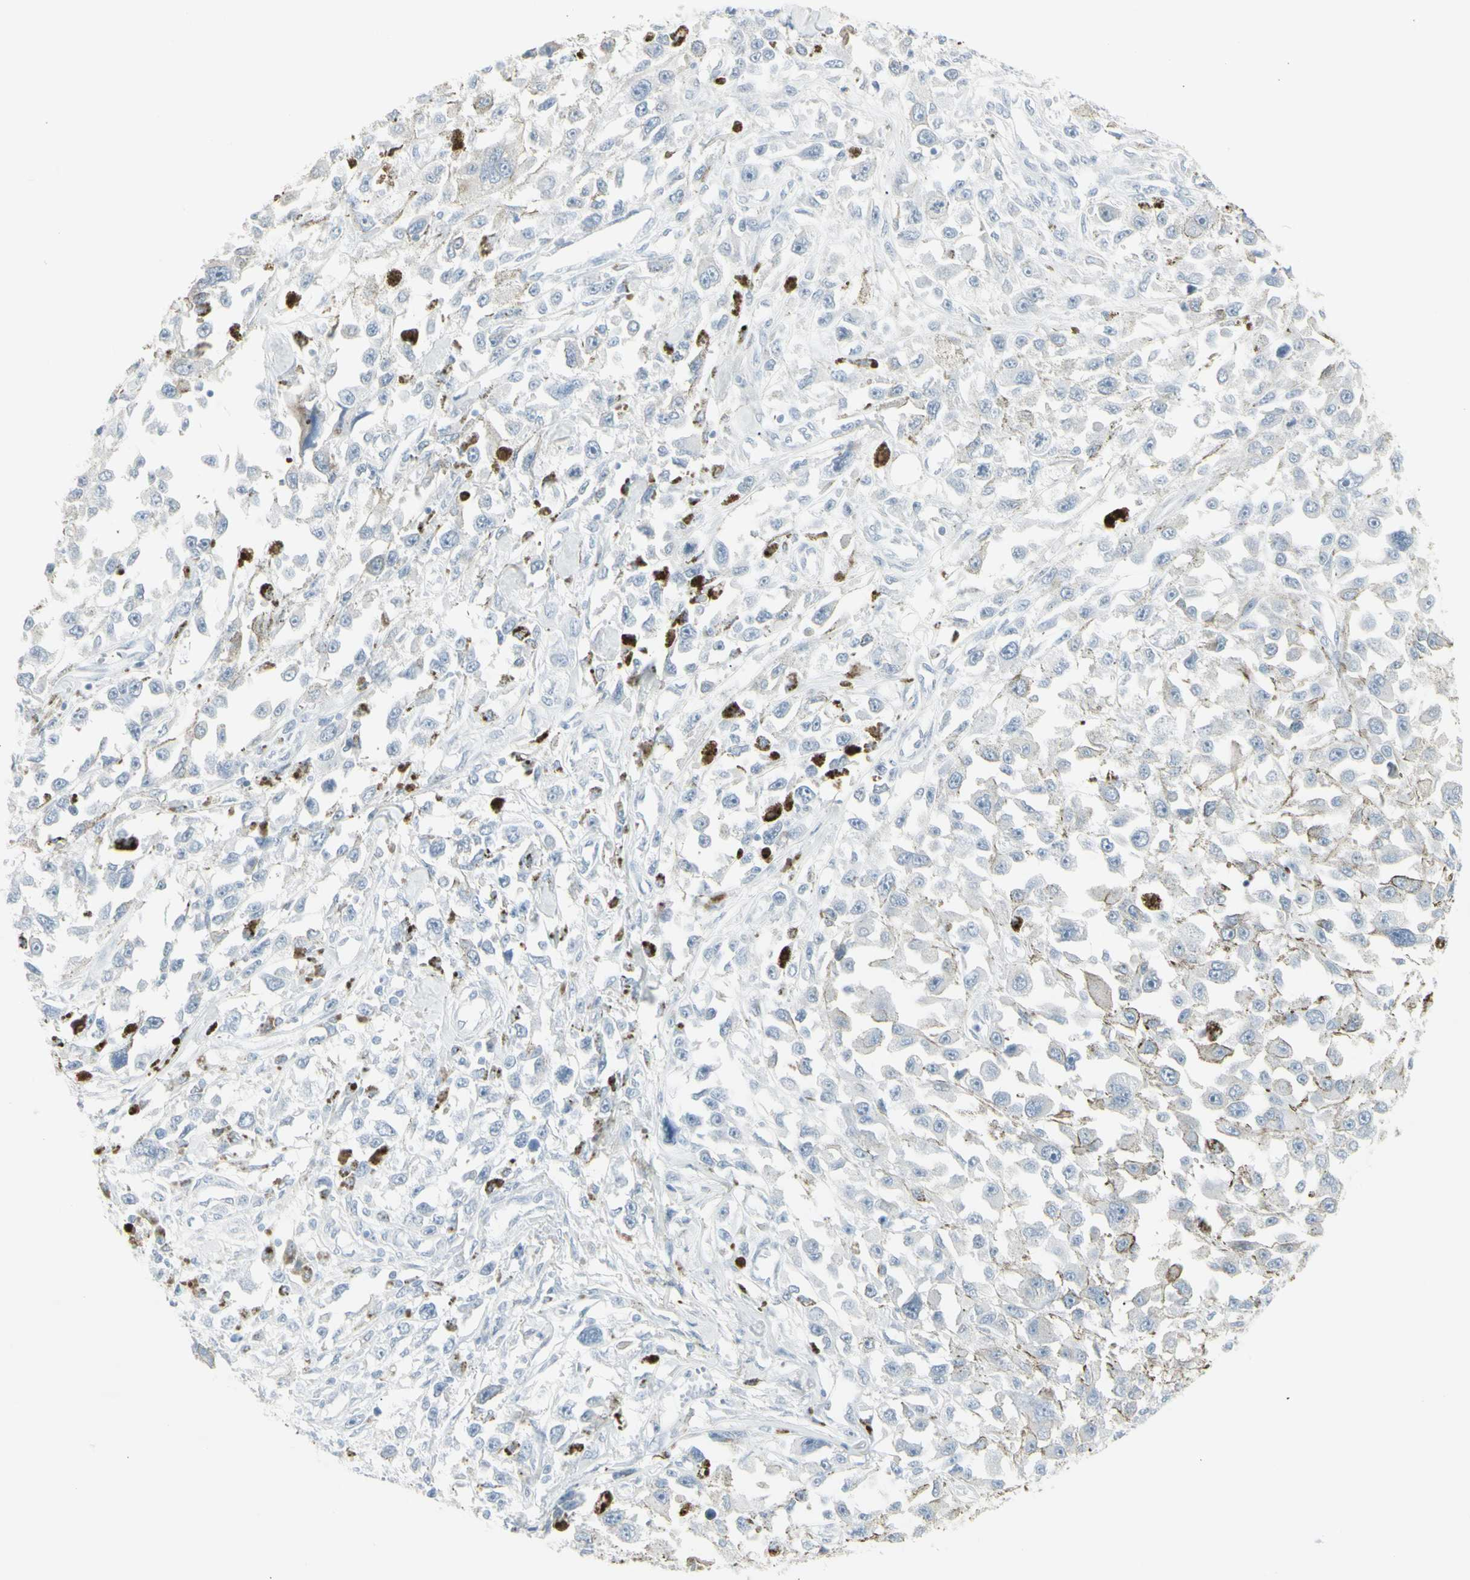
{"staining": {"intensity": "negative", "quantity": "none", "location": "none"}, "tissue": "melanoma", "cell_type": "Tumor cells", "image_type": "cancer", "snomed": [{"axis": "morphology", "description": "Malignant melanoma, Metastatic site"}, {"axis": "topography", "description": "Lymph node"}], "caption": "The photomicrograph exhibits no staining of tumor cells in melanoma. (DAB (3,3'-diaminobenzidine) IHC visualized using brightfield microscopy, high magnification).", "gene": "YBX2", "patient": {"sex": "male", "age": 59}}